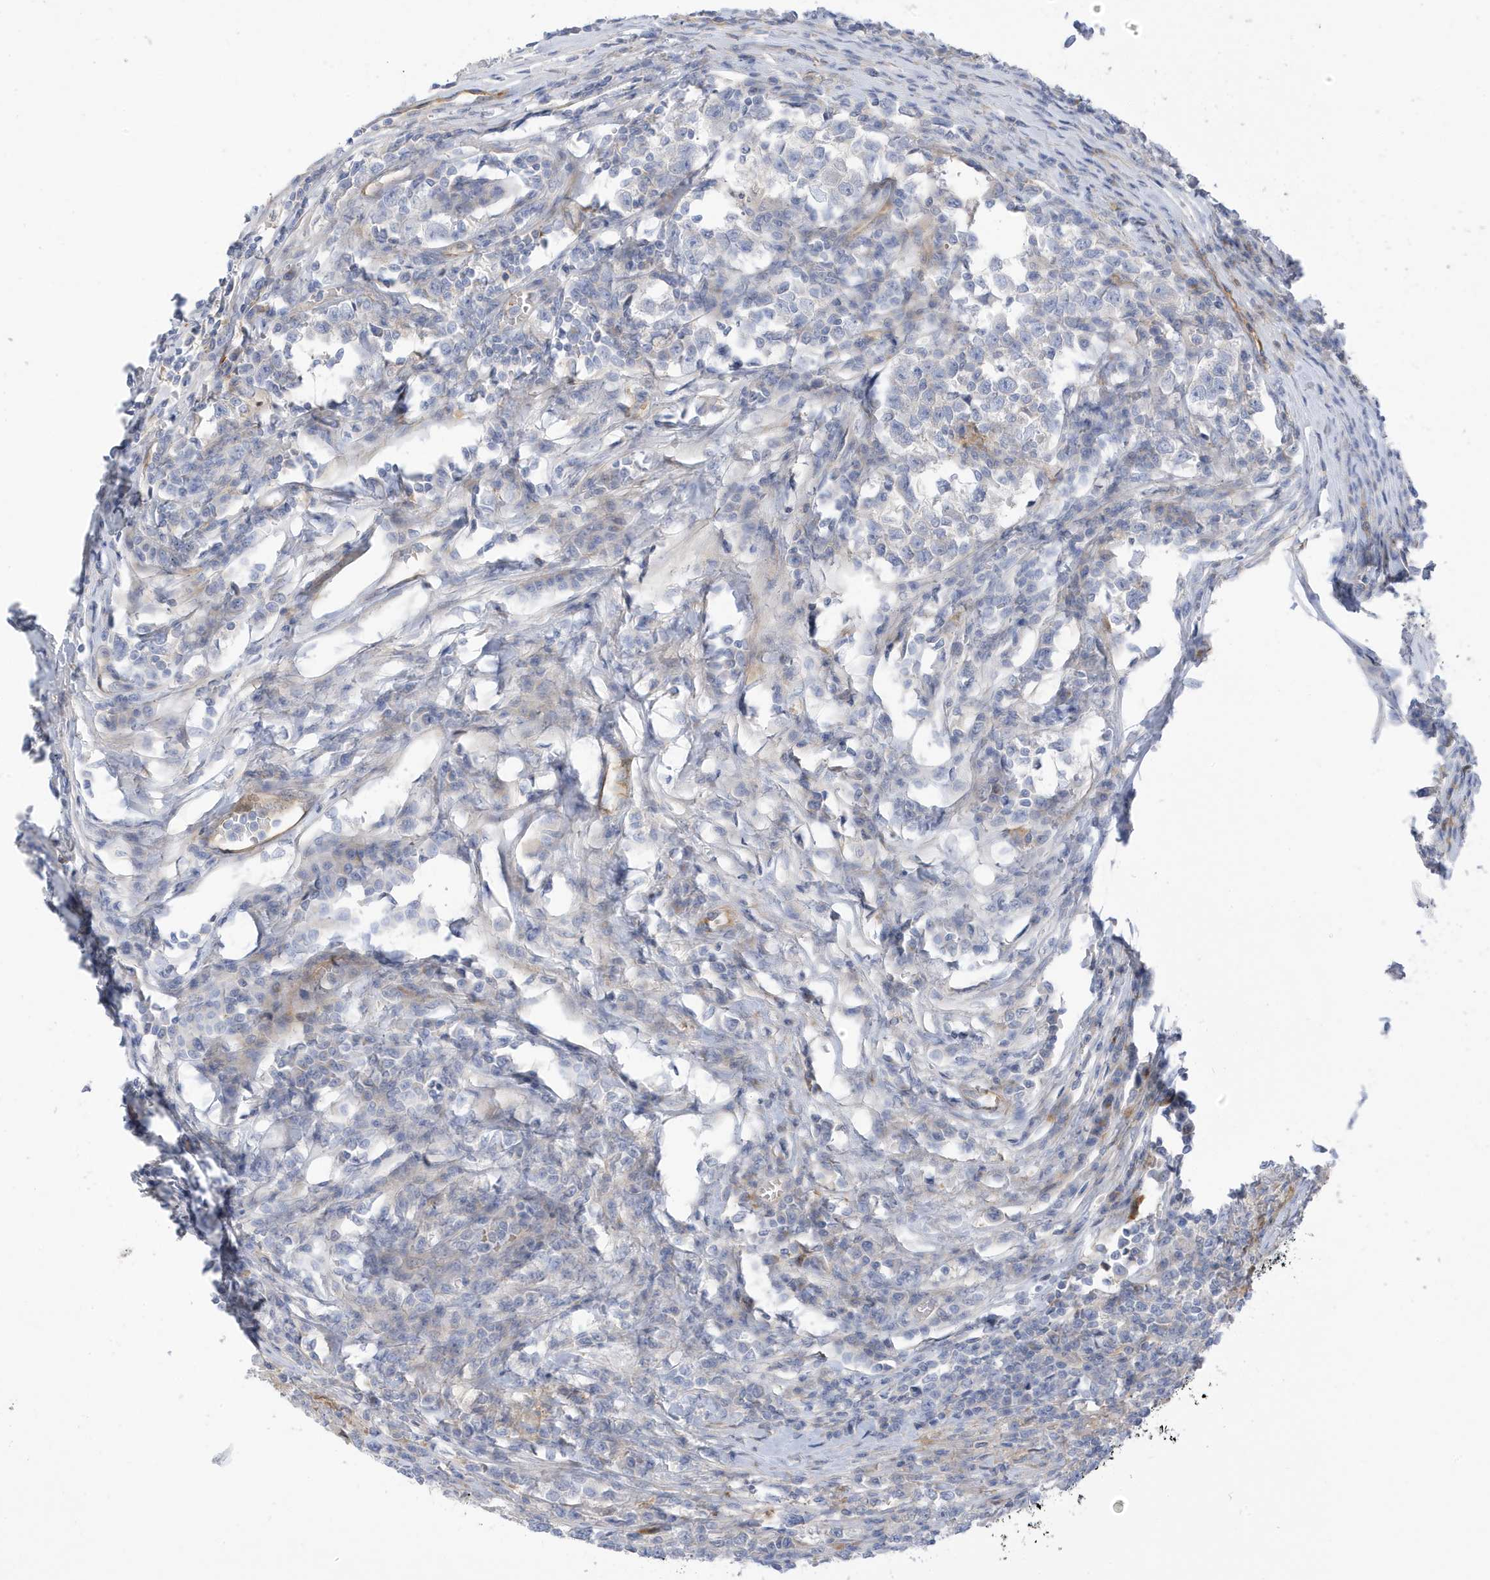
{"staining": {"intensity": "negative", "quantity": "none", "location": "none"}, "tissue": "testis cancer", "cell_type": "Tumor cells", "image_type": "cancer", "snomed": [{"axis": "morphology", "description": "Normal tissue, NOS"}, {"axis": "morphology", "description": "Seminoma, NOS"}, {"axis": "topography", "description": "Testis"}], "caption": "Tumor cells show no significant protein expression in testis seminoma.", "gene": "ATP13A5", "patient": {"sex": "male", "age": 43}}